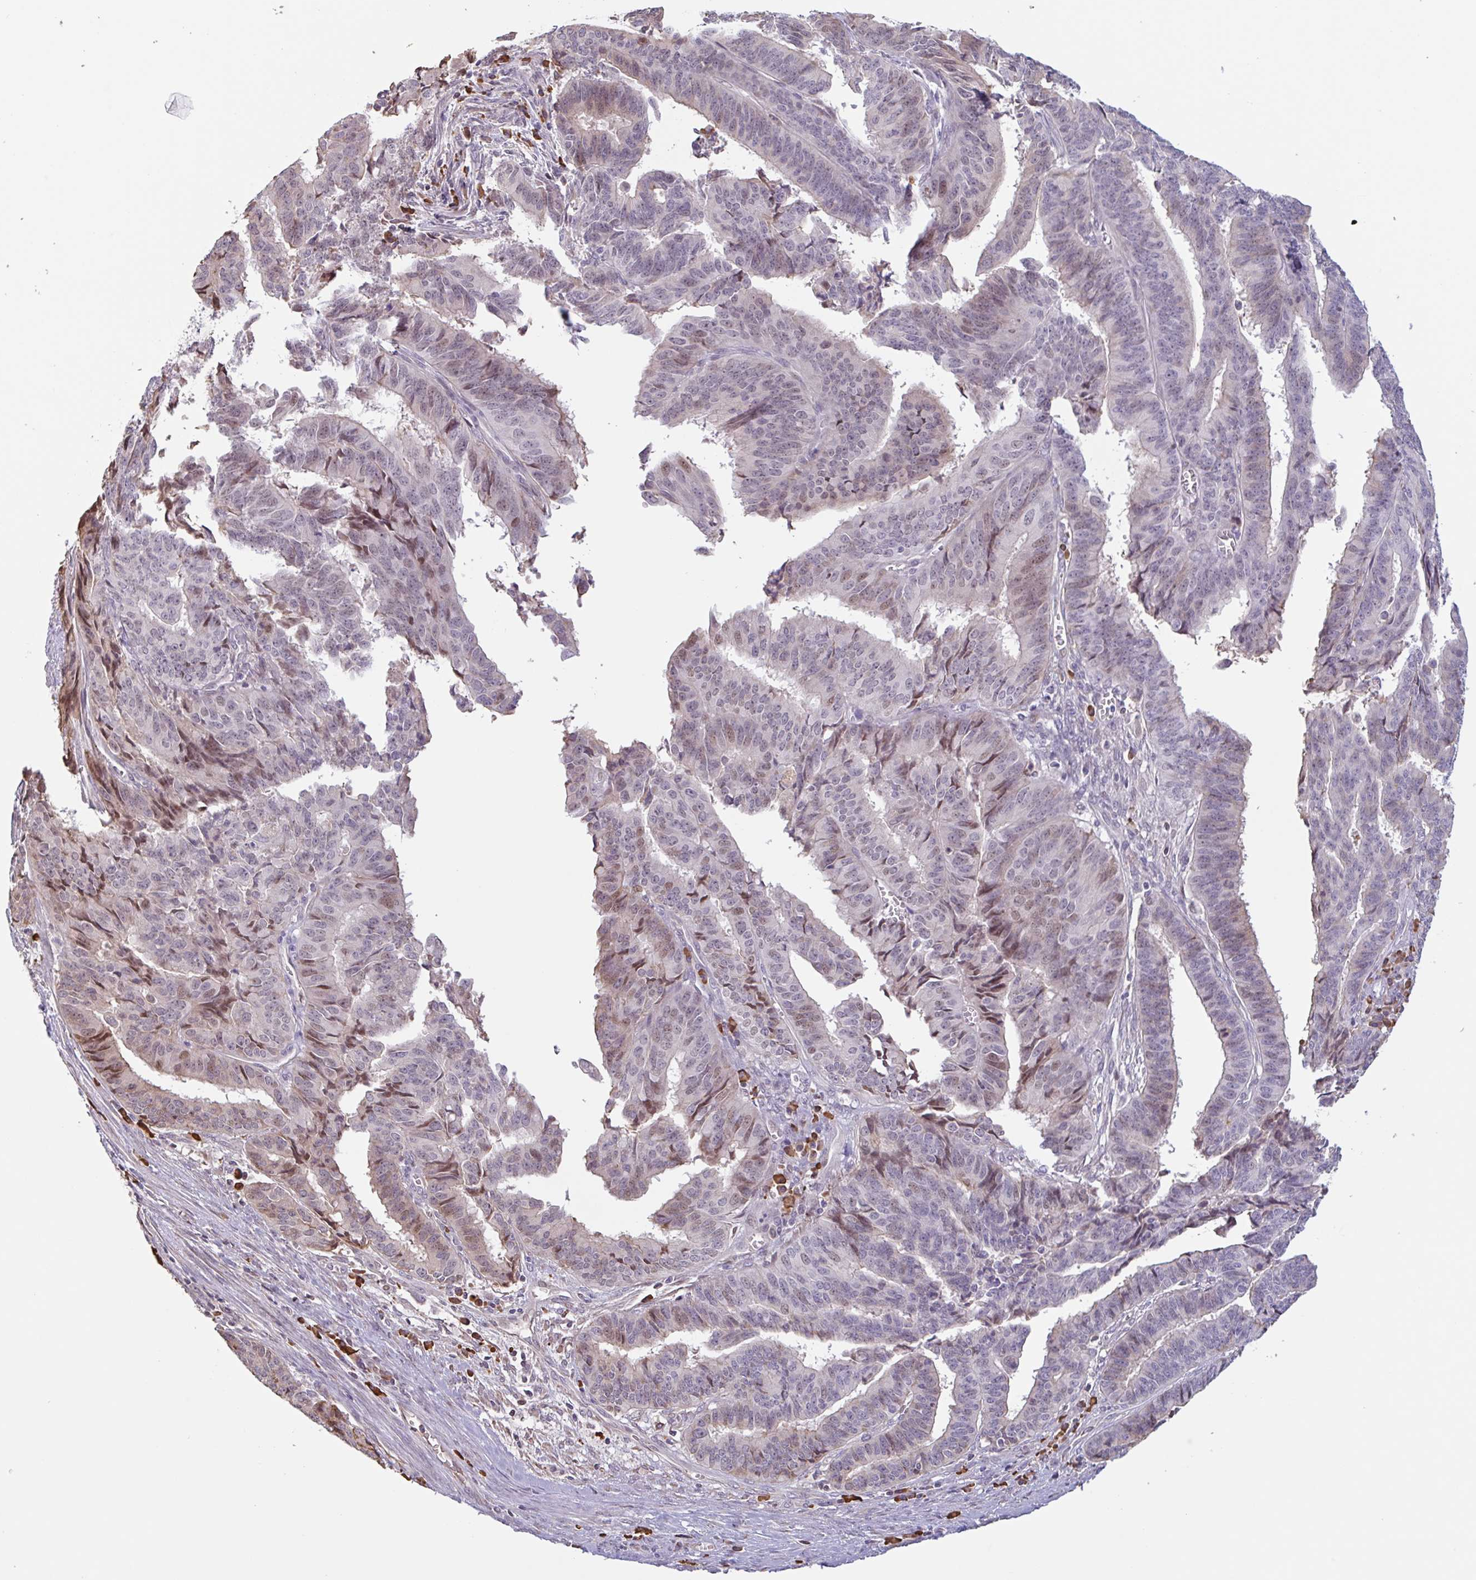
{"staining": {"intensity": "weak", "quantity": "25%-75%", "location": "nuclear"}, "tissue": "endometrial cancer", "cell_type": "Tumor cells", "image_type": "cancer", "snomed": [{"axis": "morphology", "description": "Adenocarcinoma, NOS"}, {"axis": "topography", "description": "Endometrium"}], "caption": "Immunohistochemical staining of adenocarcinoma (endometrial) reveals low levels of weak nuclear expression in about 25%-75% of tumor cells.", "gene": "TAF1D", "patient": {"sex": "female", "age": 65}}